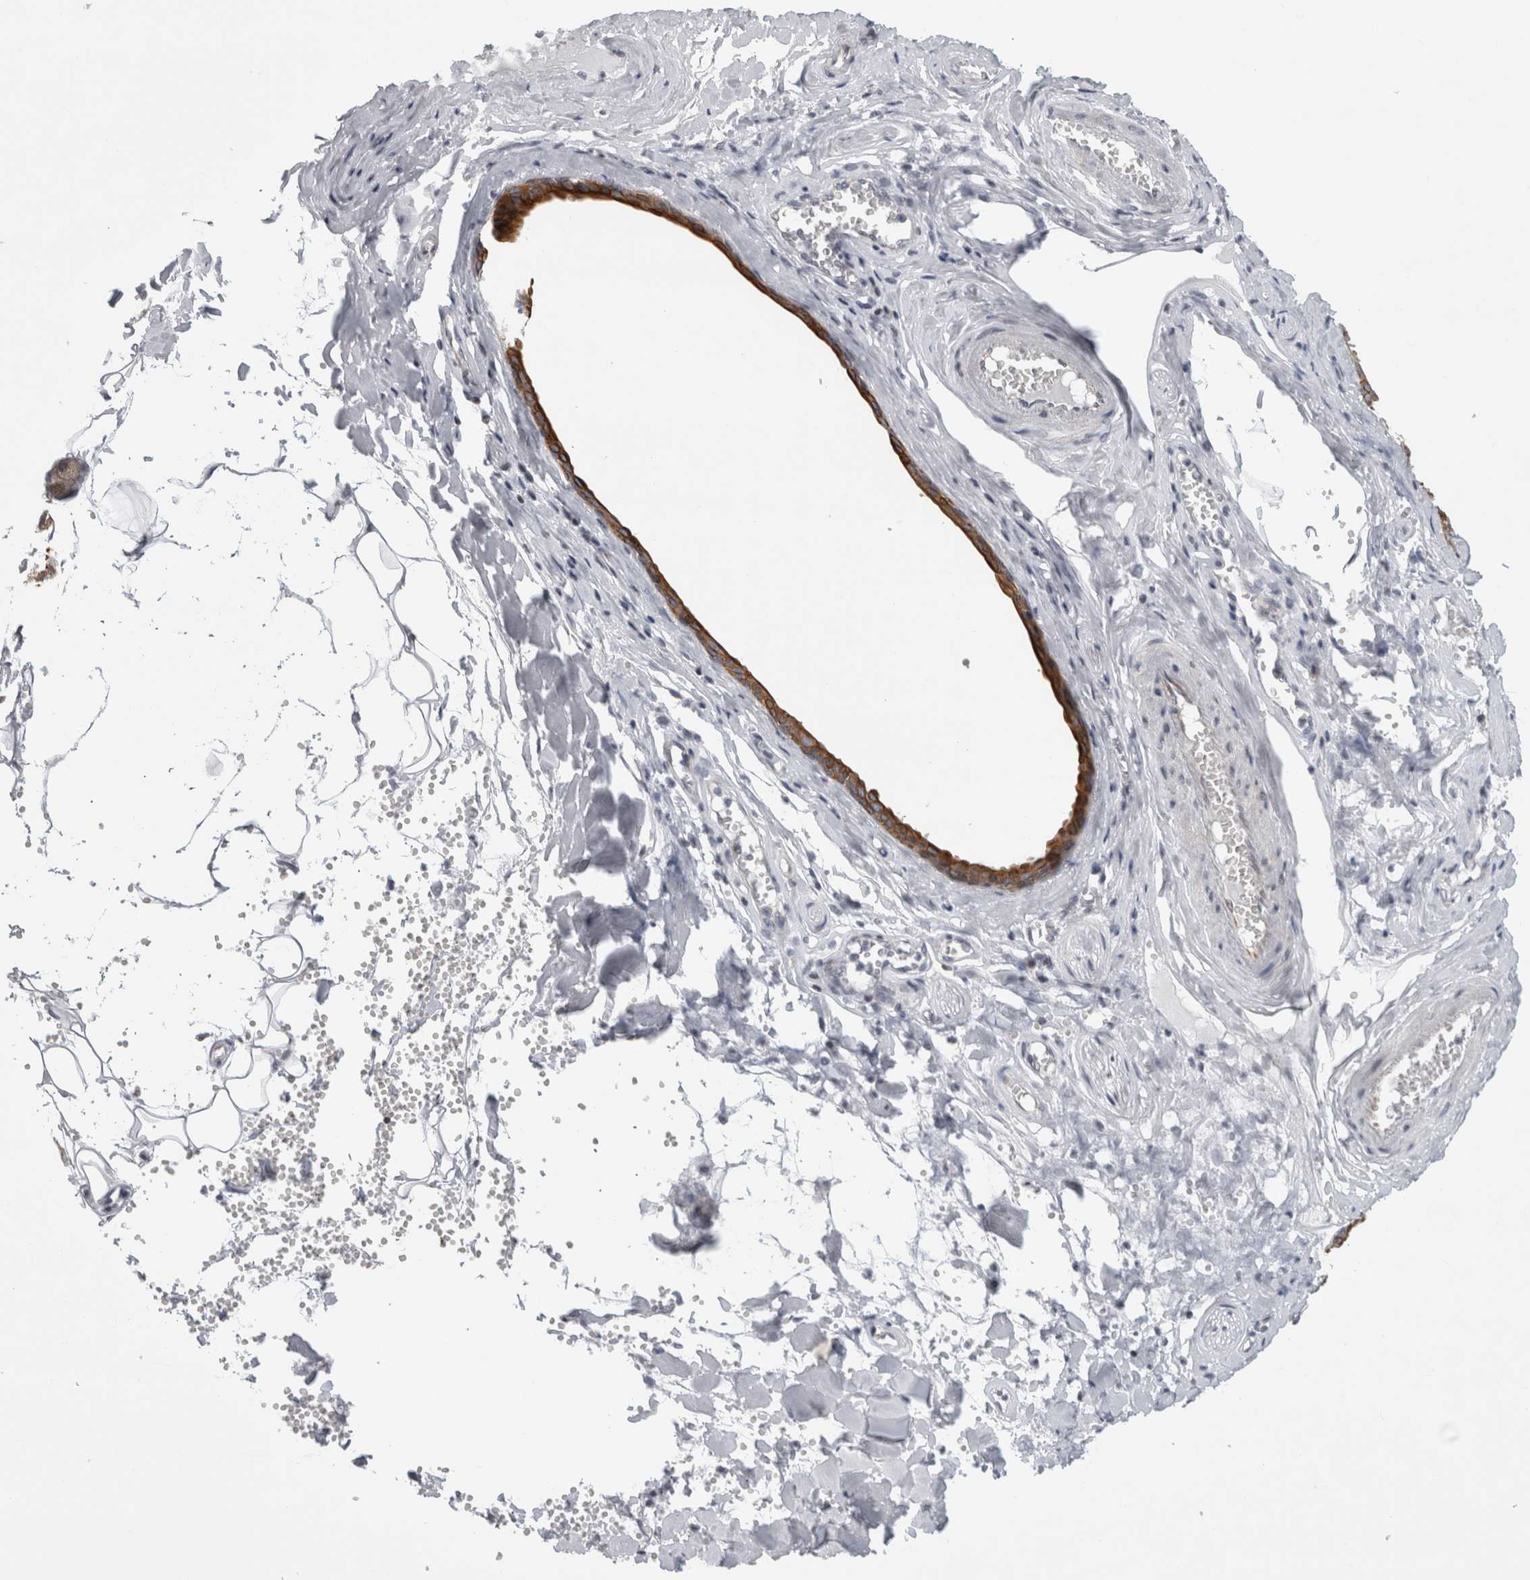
{"staining": {"intensity": "strong", "quantity": "25%-75%", "location": "cytoplasmic/membranous"}, "tissue": "salivary gland", "cell_type": "Glandular cells", "image_type": "normal", "snomed": [{"axis": "morphology", "description": "Normal tissue, NOS"}, {"axis": "topography", "description": "Salivary gland"}], "caption": "Strong cytoplasmic/membranous protein expression is present in approximately 25%-75% of glandular cells in salivary gland.", "gene": "UTP25", "patient": {"sex": "male", "age": 62}}